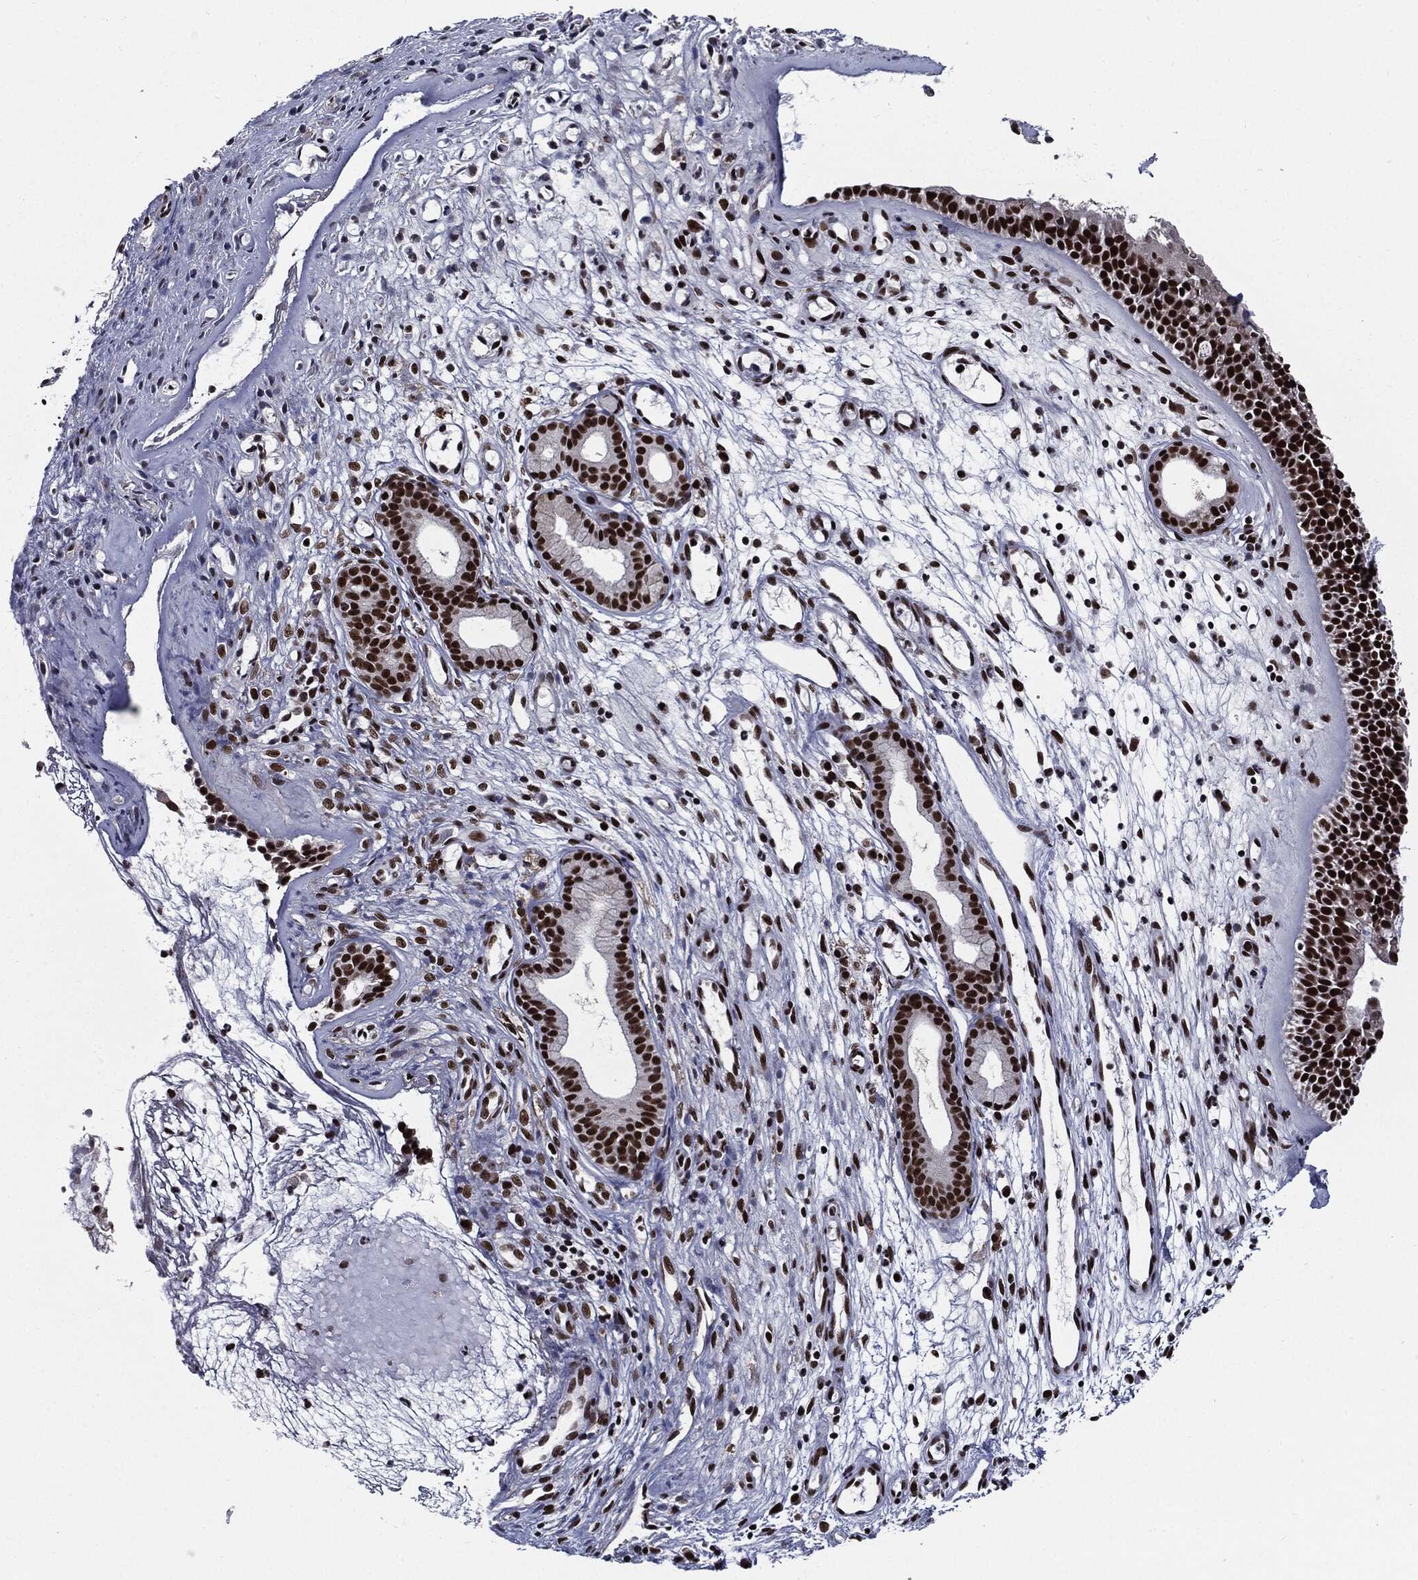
{"staining": {"intensity": "strong", "quantity": ">75%", "location": "nuclear"}, "tissue": "nasopharynx", "cell_type": "Respiratory epithelial cells", "image_type": "normal", "snomed": [{"axis": "morphology", "description": "Normal tissue, NOS"}, {"axis": "morphology", "description": "Polyp, NOS"}, {"axis": "topography", "description": "Nasopharynx"}], "caption": "Immunohistochemistry (DAB (3,3'-diaminobenzidine)) staining of benign nasopharynx exhibits strong nuclear protein staining in about >75% of respiratory epithelial cells. Using DAB (3,3'-diaminobenzidine) (brown) and hematoxylin (blue) stains, captured at high magnification using brightfield microscopy.", "gene": "ZFP91", "patient": {"sex": "female", "age": 56}}